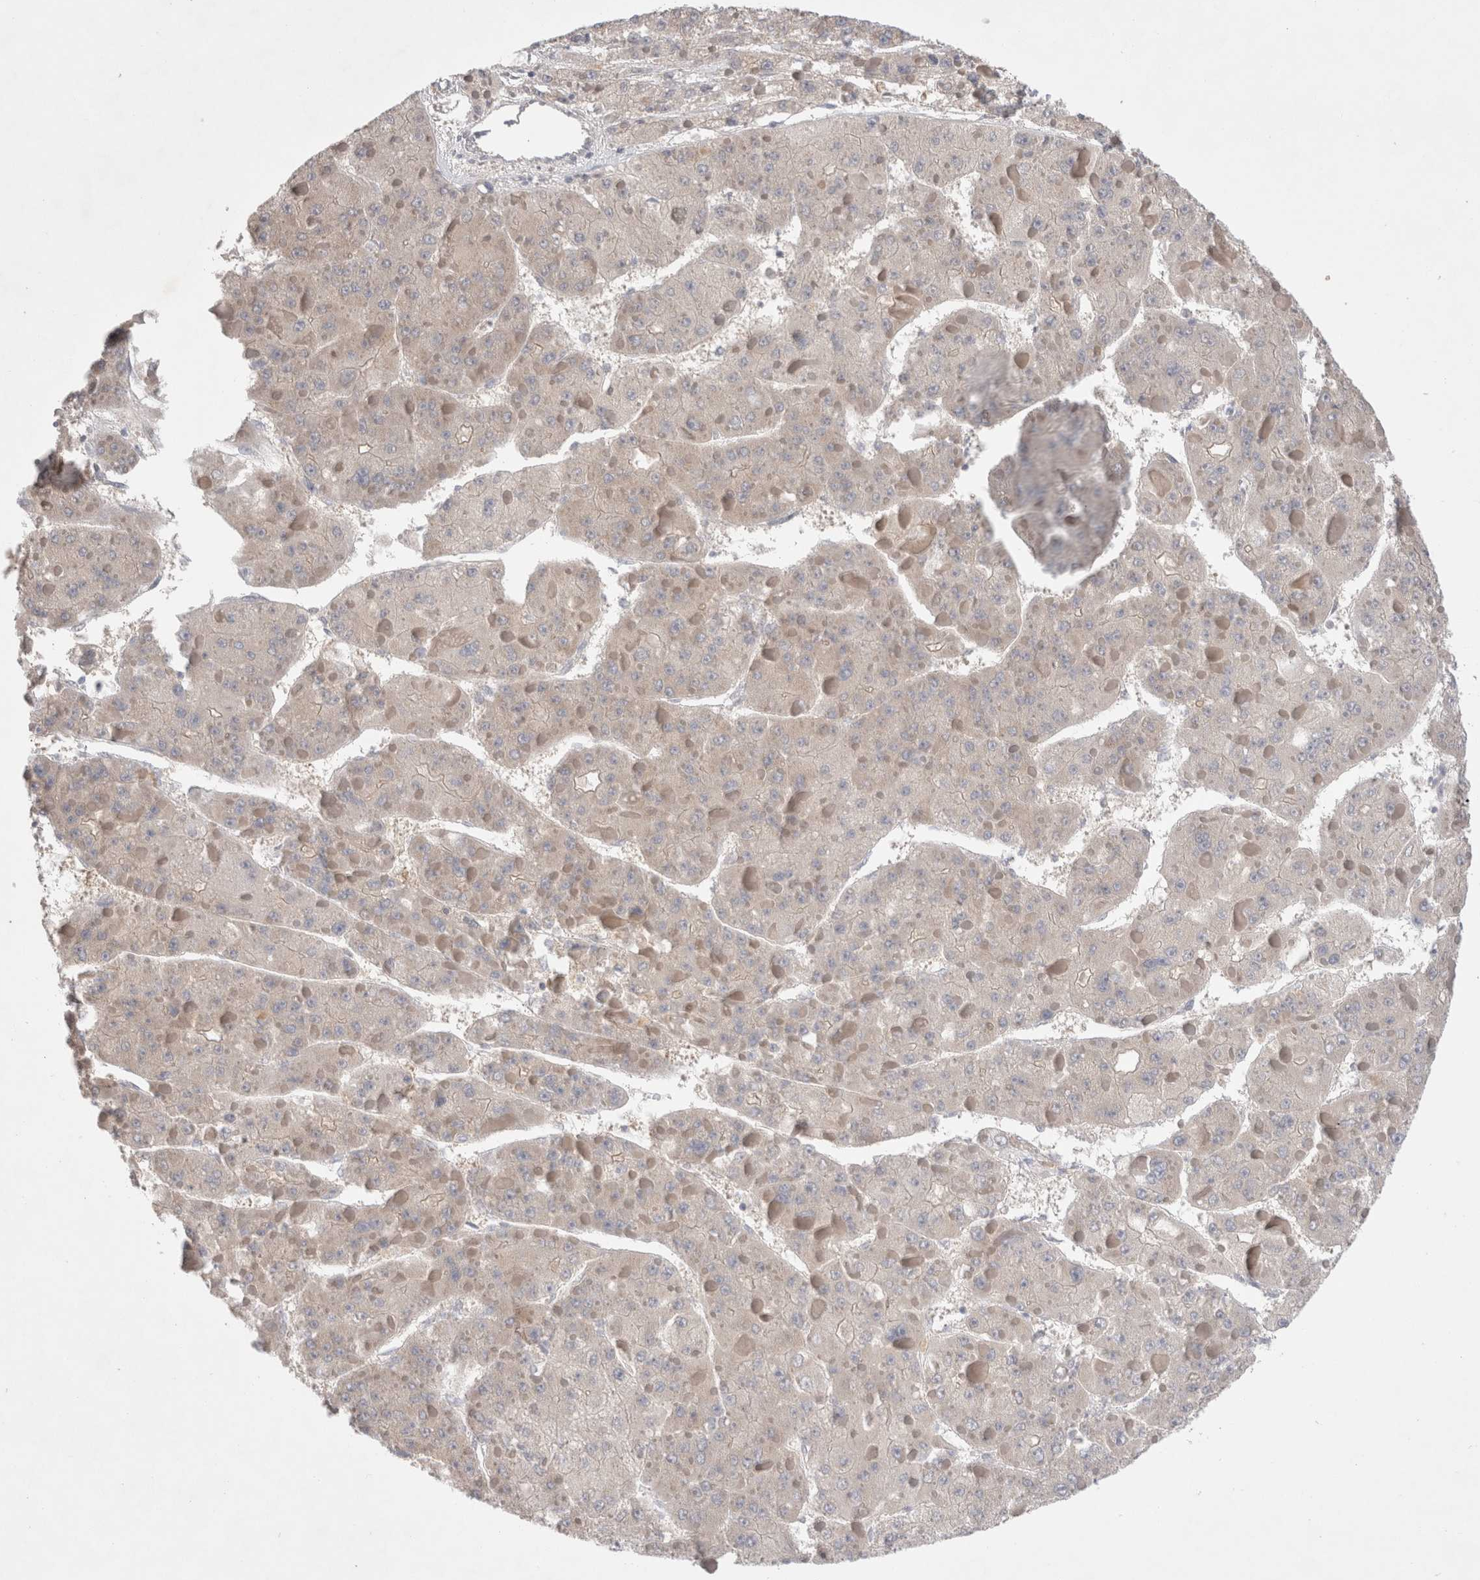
{"staining": {"intensity": "negative", "quantity": "none", "location": "none"}, "tissue": "liver cancer", "cell_type": "Tumor cells", "image_type": "cancer", "snomed": [{"axis": "morphology", "description": "Carcinoma, Hepatocellular, NOS"}, {"axis": "topography", "description": "Liver"}], "caption": "The photomicrograph demonstrates no significant staining in tumor cells of liver hepatocellular carcinoma.", "gene": "IFT74", "patient": {"sex": "female", "age": 73}}